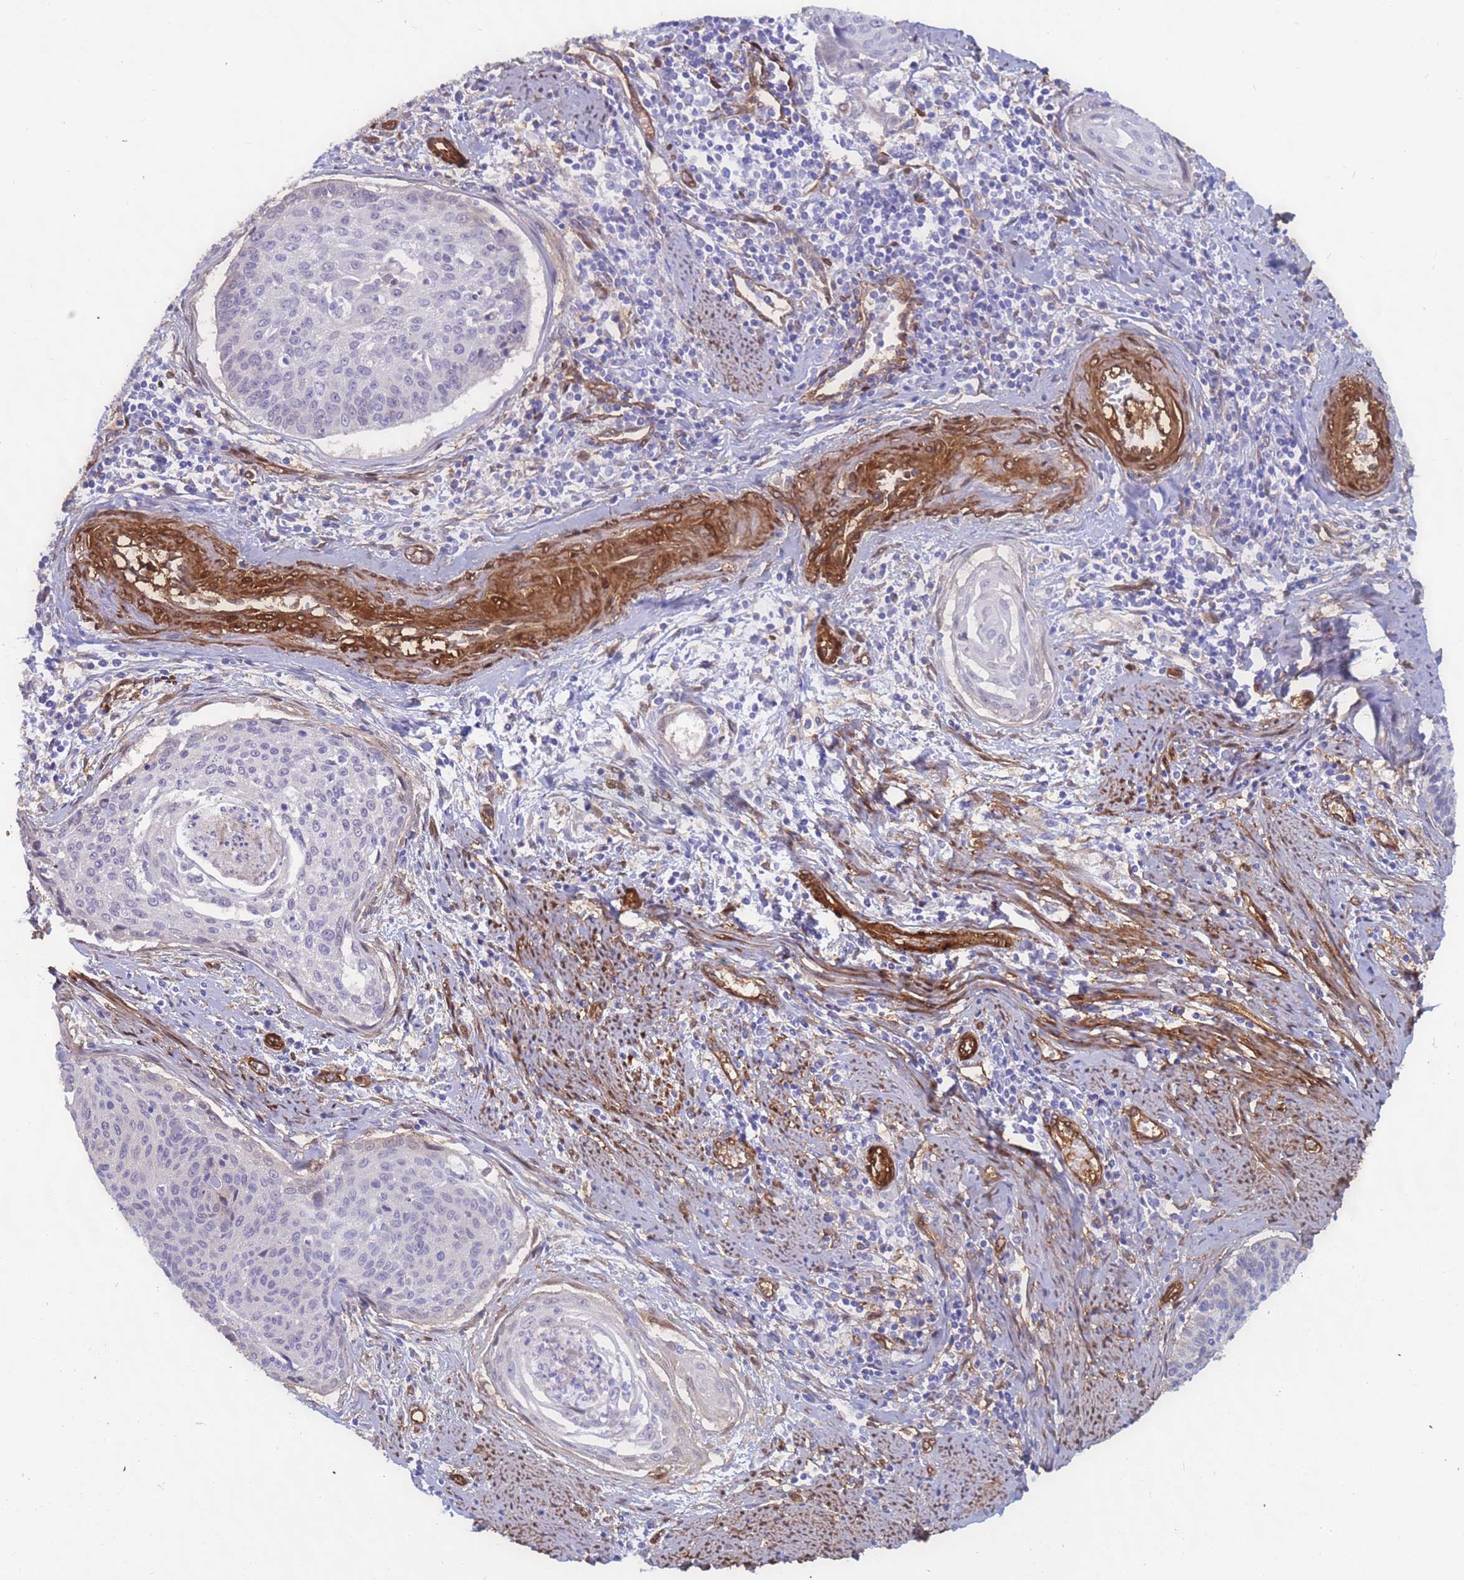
{"staining": {"intensity": "negative", "quantity": "none", "location": "none"}, "tissue": "cervical cancer", "cell_type": "Tumor cells", "image_type": "cancer", "snomed": [{"axis": "morphology", "description": "Squamous cell carcinoma, NOS"}, {"axis": "topography", "description": "Cervix"}], "caption": "Tumor cells show no significant staining in cervical cancer (squamous cell carcinoma).", "gene": "EHD2", "patient": {"sex": "female", "age": 55}}